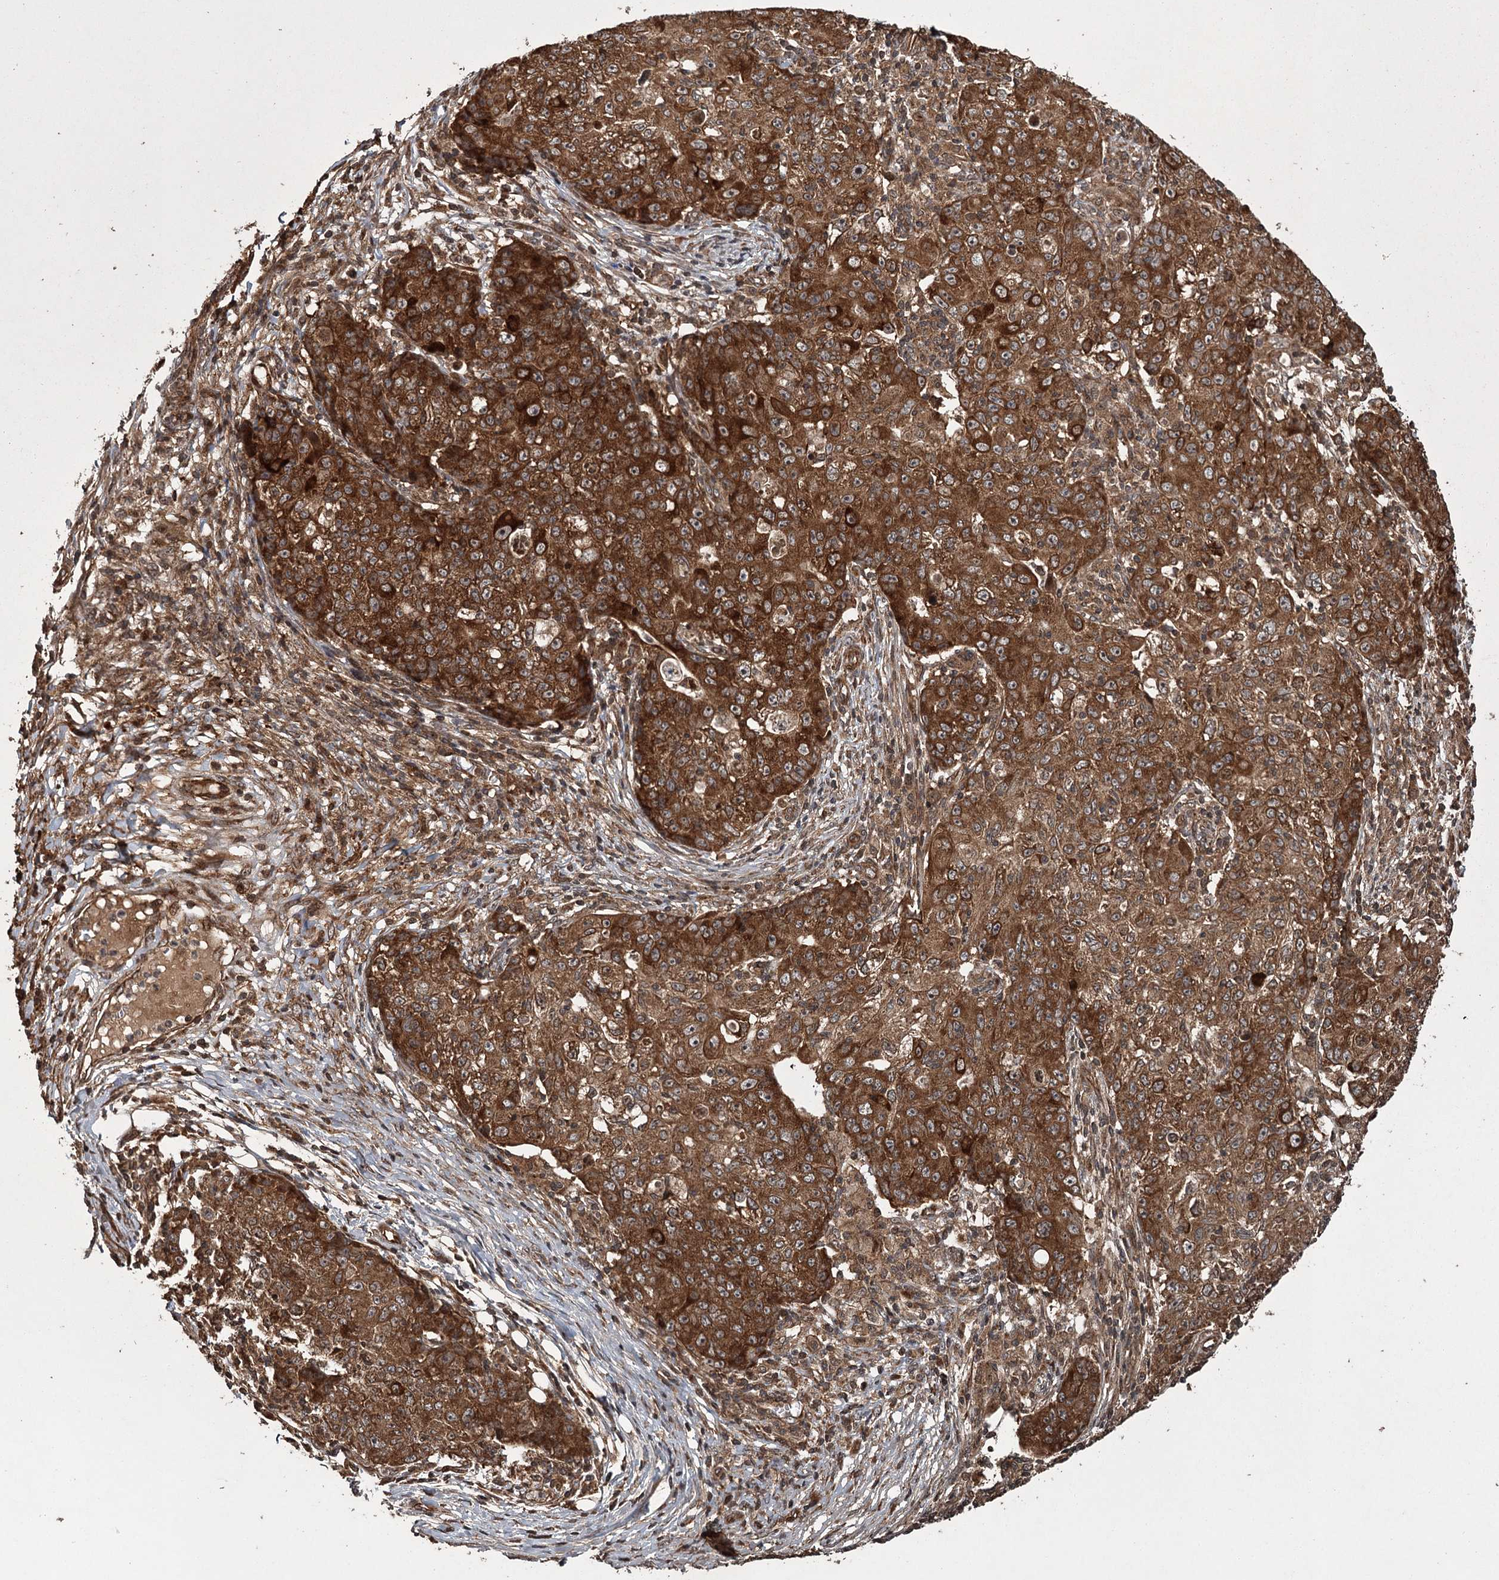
{"staining": {"intensity": "strong", "quantity": ">75%", "location": "cytoplasmic/membranous"}, "tissue": "ovarian cancer", "cell_type": "Tumor cells", "image_type": "cancer", "snomed": [{"axis": "morphology", "description": "Carcinoma, endometroid"}, {"axis": "topography", "description": "Ovary"}], "caption": "Human endometroid carcinoma (ovarian) stained for a protein (brown) demonstrates strong cytoplasmic/membranous positive positivity in approximately >75% of tumor cells.", "gene": "RPAP3", "patient": {"sex": "female", "age": 42}}